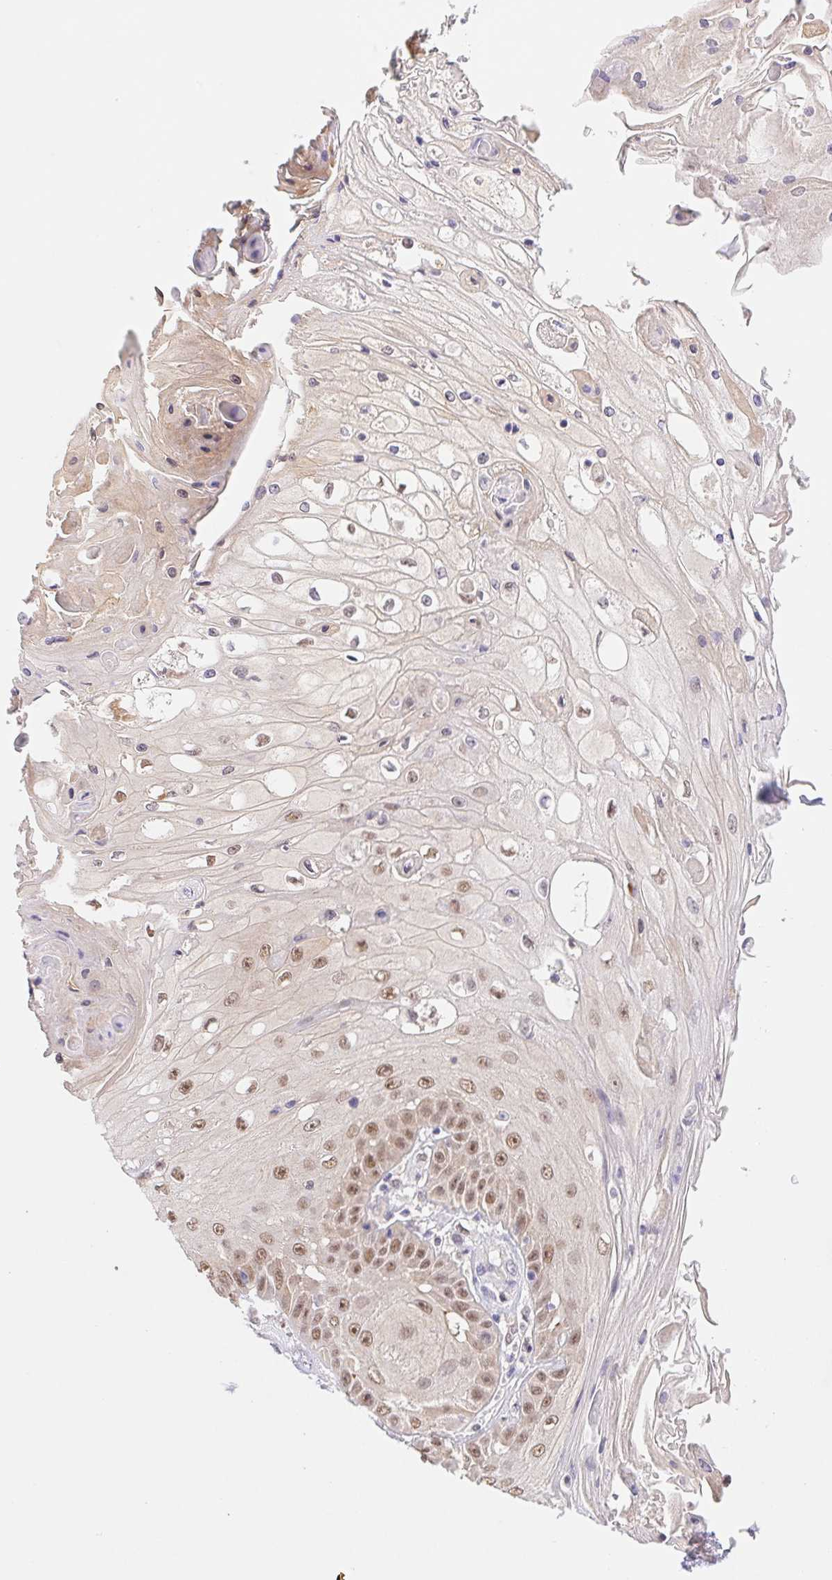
{"staining": {"intensity": "weak", "quantity": ">75%", "location": "nuclear"}, "tissue": "skin cancer", "cell_type": "Tumor cells", "image_type": "cancer", "snomed": [{"axis": "morphology", "description": "Squamous cell carcinoma, NOS"}, {"axis": "topography", "description": "Skin"}], "caption": "Weak nuclear staining is present in approximately >75% of tumor cells in skin cancer (squamous cell carcinoma).", "gene": "L3MBTL4", "patient": {"sex": "male", "age": 70}}